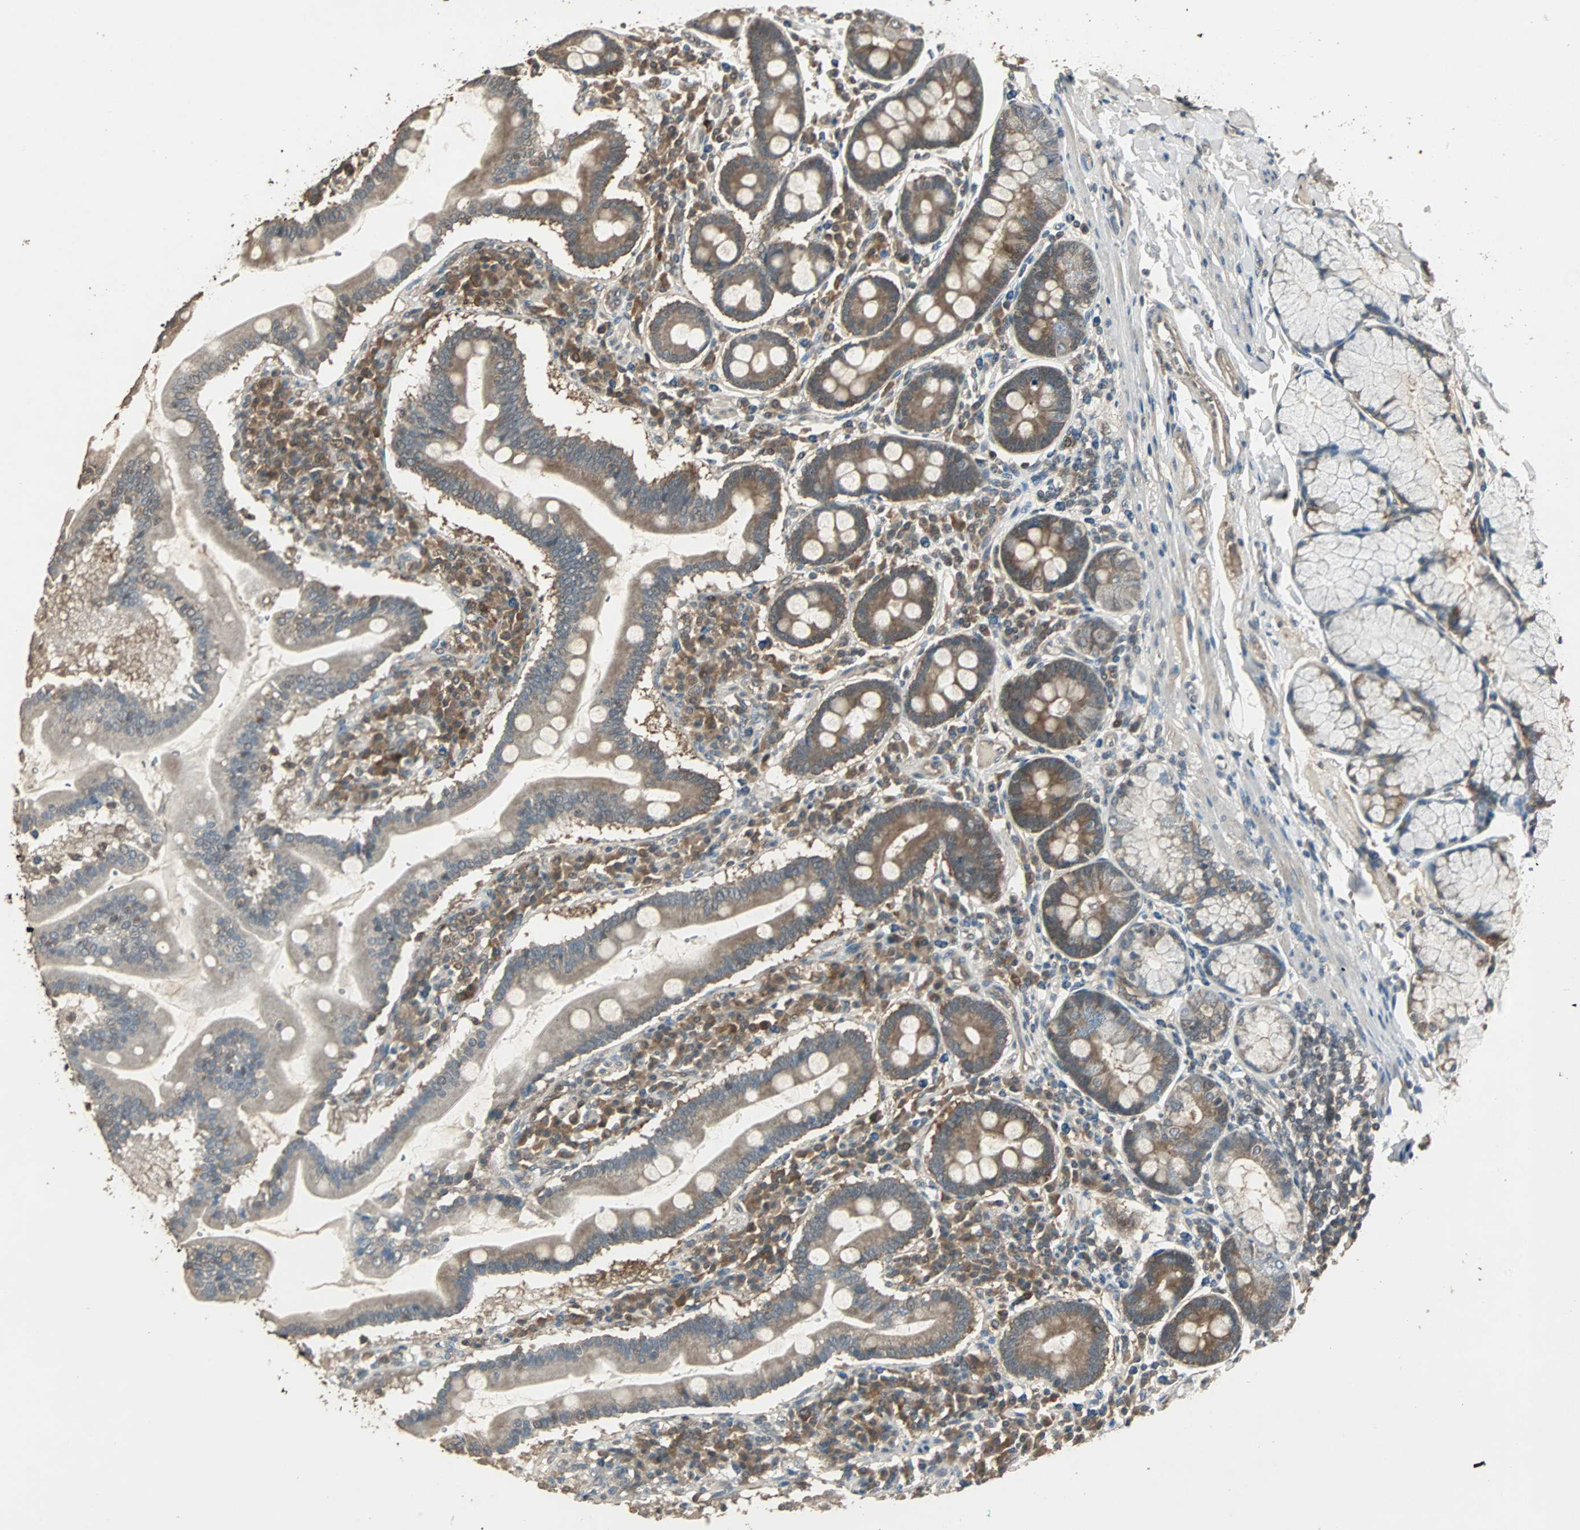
{"staining": {"intensity": "moderate", "quantity": "25%-75%", "location": "cytoplasmic/membranous"}, "tissue": "duodenum", "cell_type": "Glandular cells", "image_type": "normal", "snomed": [{"axis": "morphology", "description": "Normal tissue, NOS"}, {"axis": "topography", "description": "Duodenum"}], "caption": "Benign duodenum displays moderate cytoplasmic/membranous staining in approximately 25%-75% of glandular cells.", "gene": "ABHD2", "patient": {"sex": "male", "age": 50}}